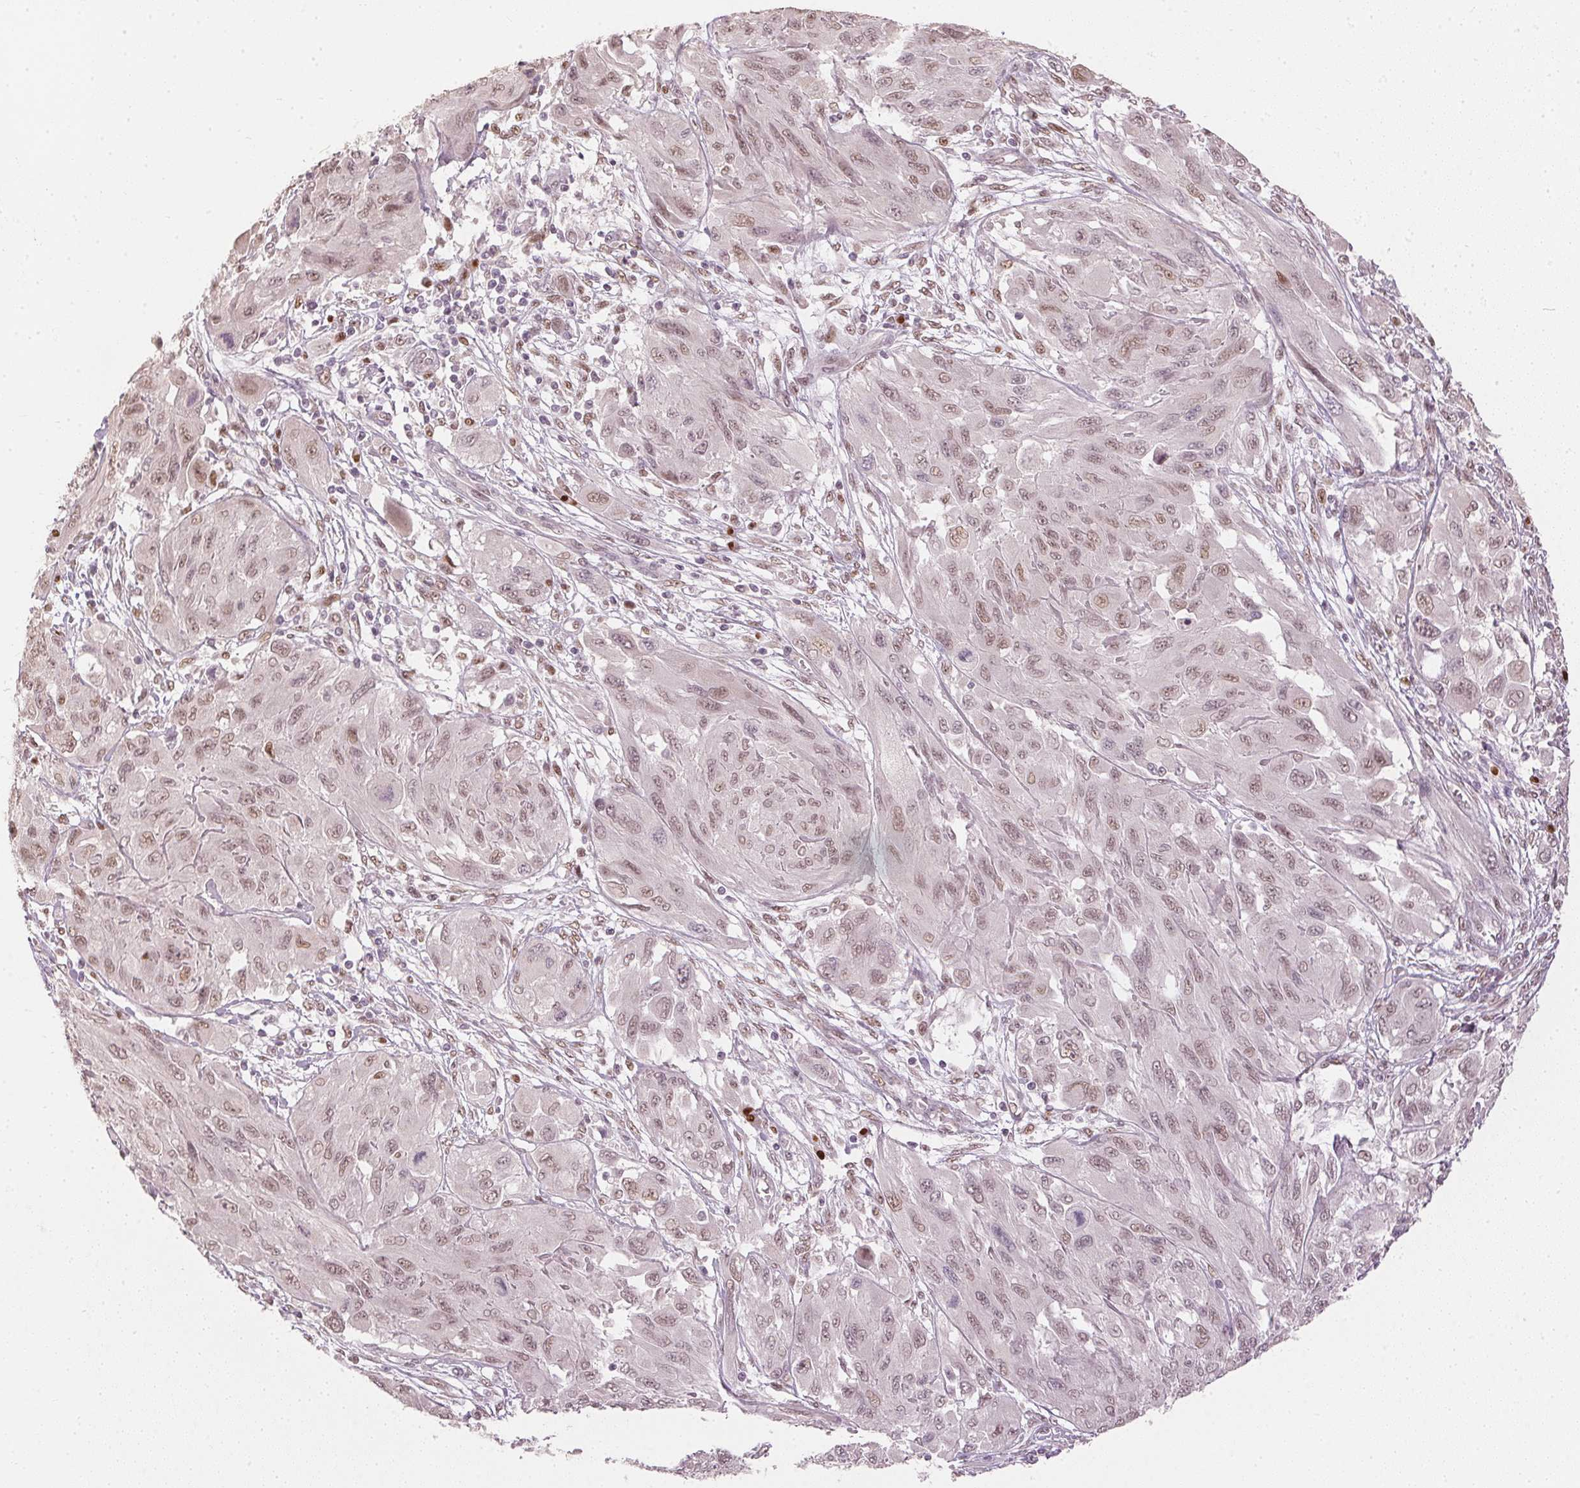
{"staining": {"intensity": "moderate", "quantity": "25%-75%", "location": "nuclear"}, "tissue": "melanoma", "cell_type": "Tumor cells", "image_type": "cancer", "snomed": [{"axis": "morphology", "description": "Malignant melanoma, NOS"}, {"axis": "topography", "description": "Skin"}], "caption": "Moderate nuclear staining is seen in about 25%-75% of tumor cells in malignant melanoma.", "gene": "SLC39A3", "patient": {"sex": "female", "age": 91}}